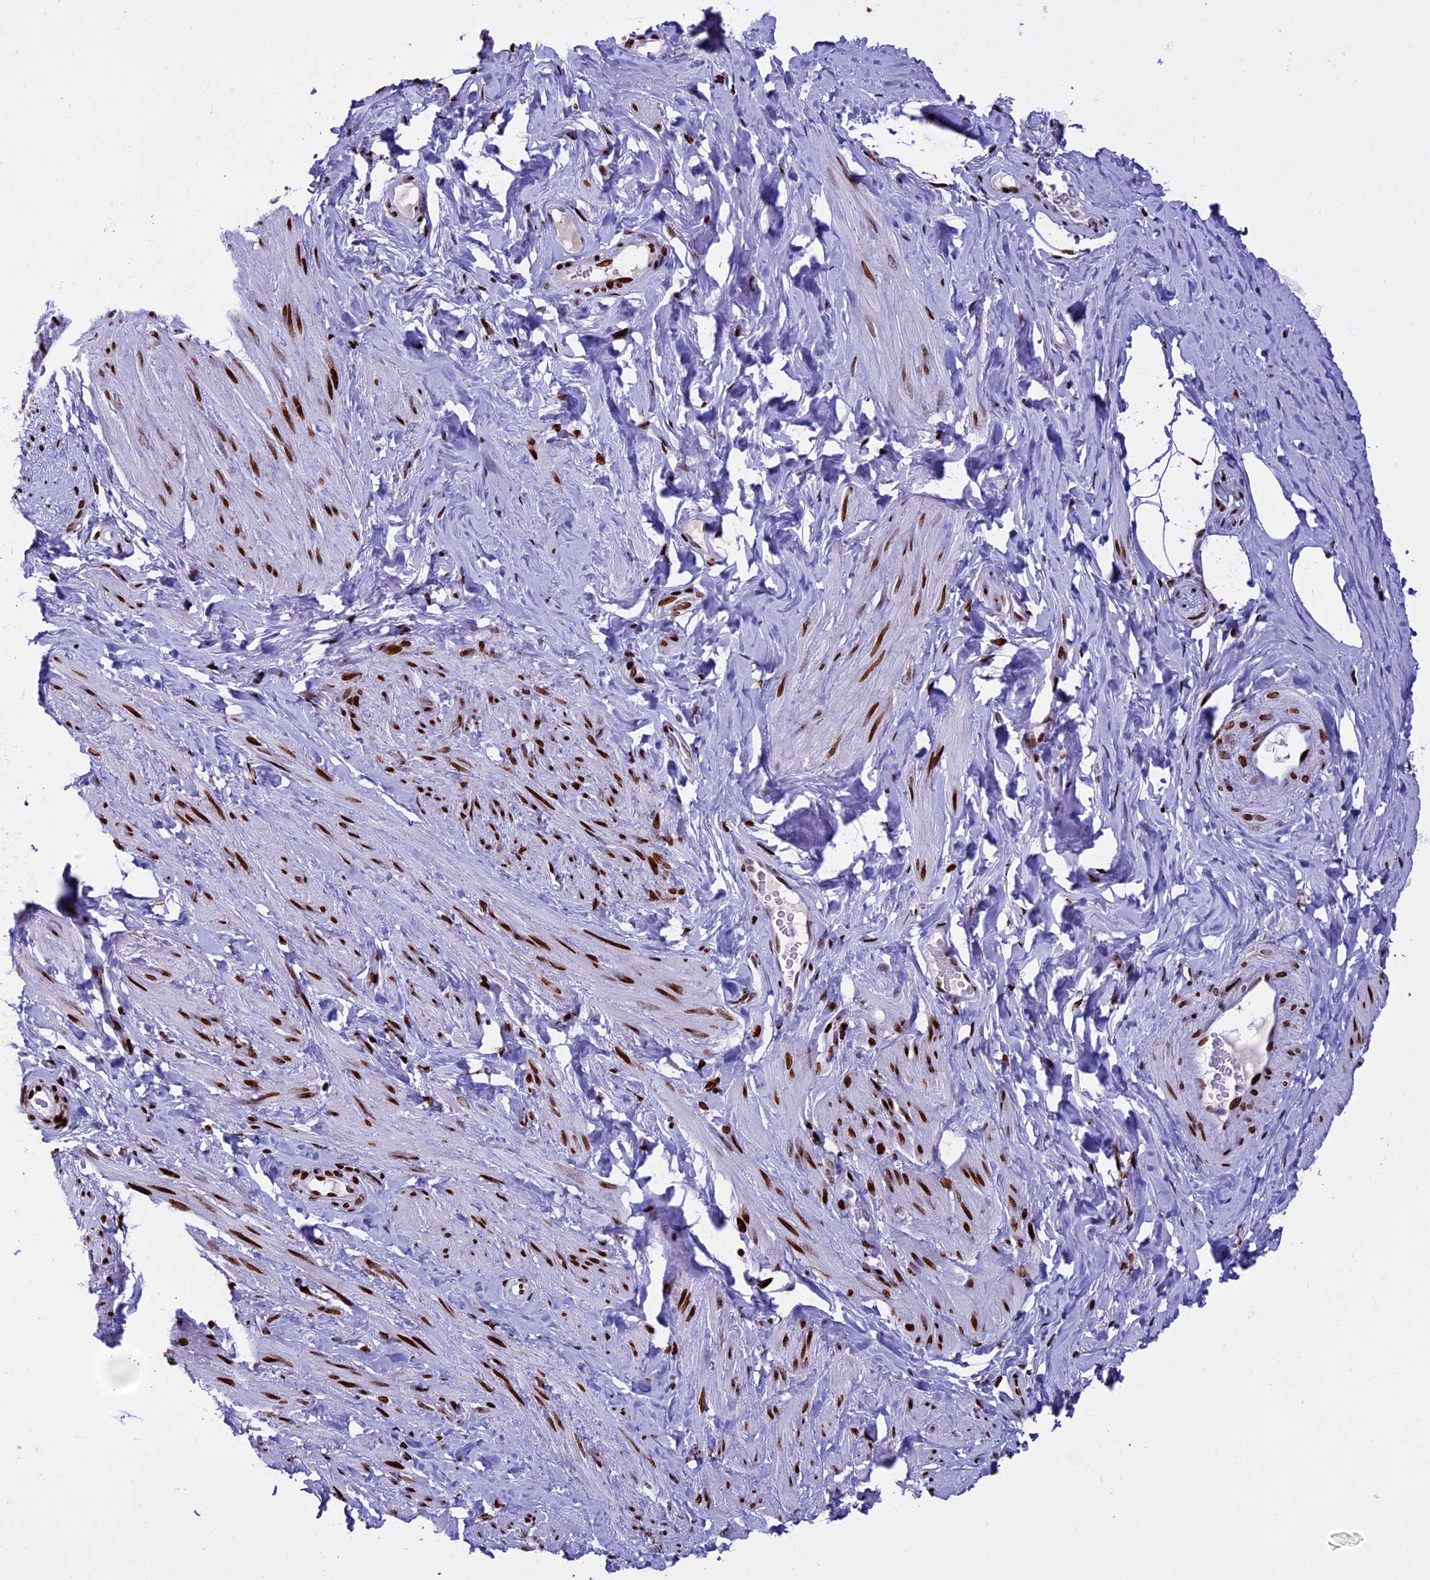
{"staining": {"intensity": "strong", "quantity": ">75%", "location": "nuclear"}, "tissue": "smooth muscle", "cell_type": "Smooth muscle cells", "image_type": "normal", "snomed": [{"axis": "morphology", "description": "Normal tissue, NOS"}, {"axis": "topography", "description": "Smooth muscle"}, {"axis": "topography", "description": "Peripheral nerve tissue"}], "caption": "A brown stain labels strong nuclear positivity of a protein in smooth muscle cells of unremarkable smooth muscle. Nuclei are stained in blue.", "gene": "BTBD3", "patient": {"sex": "male", "age": 69}}